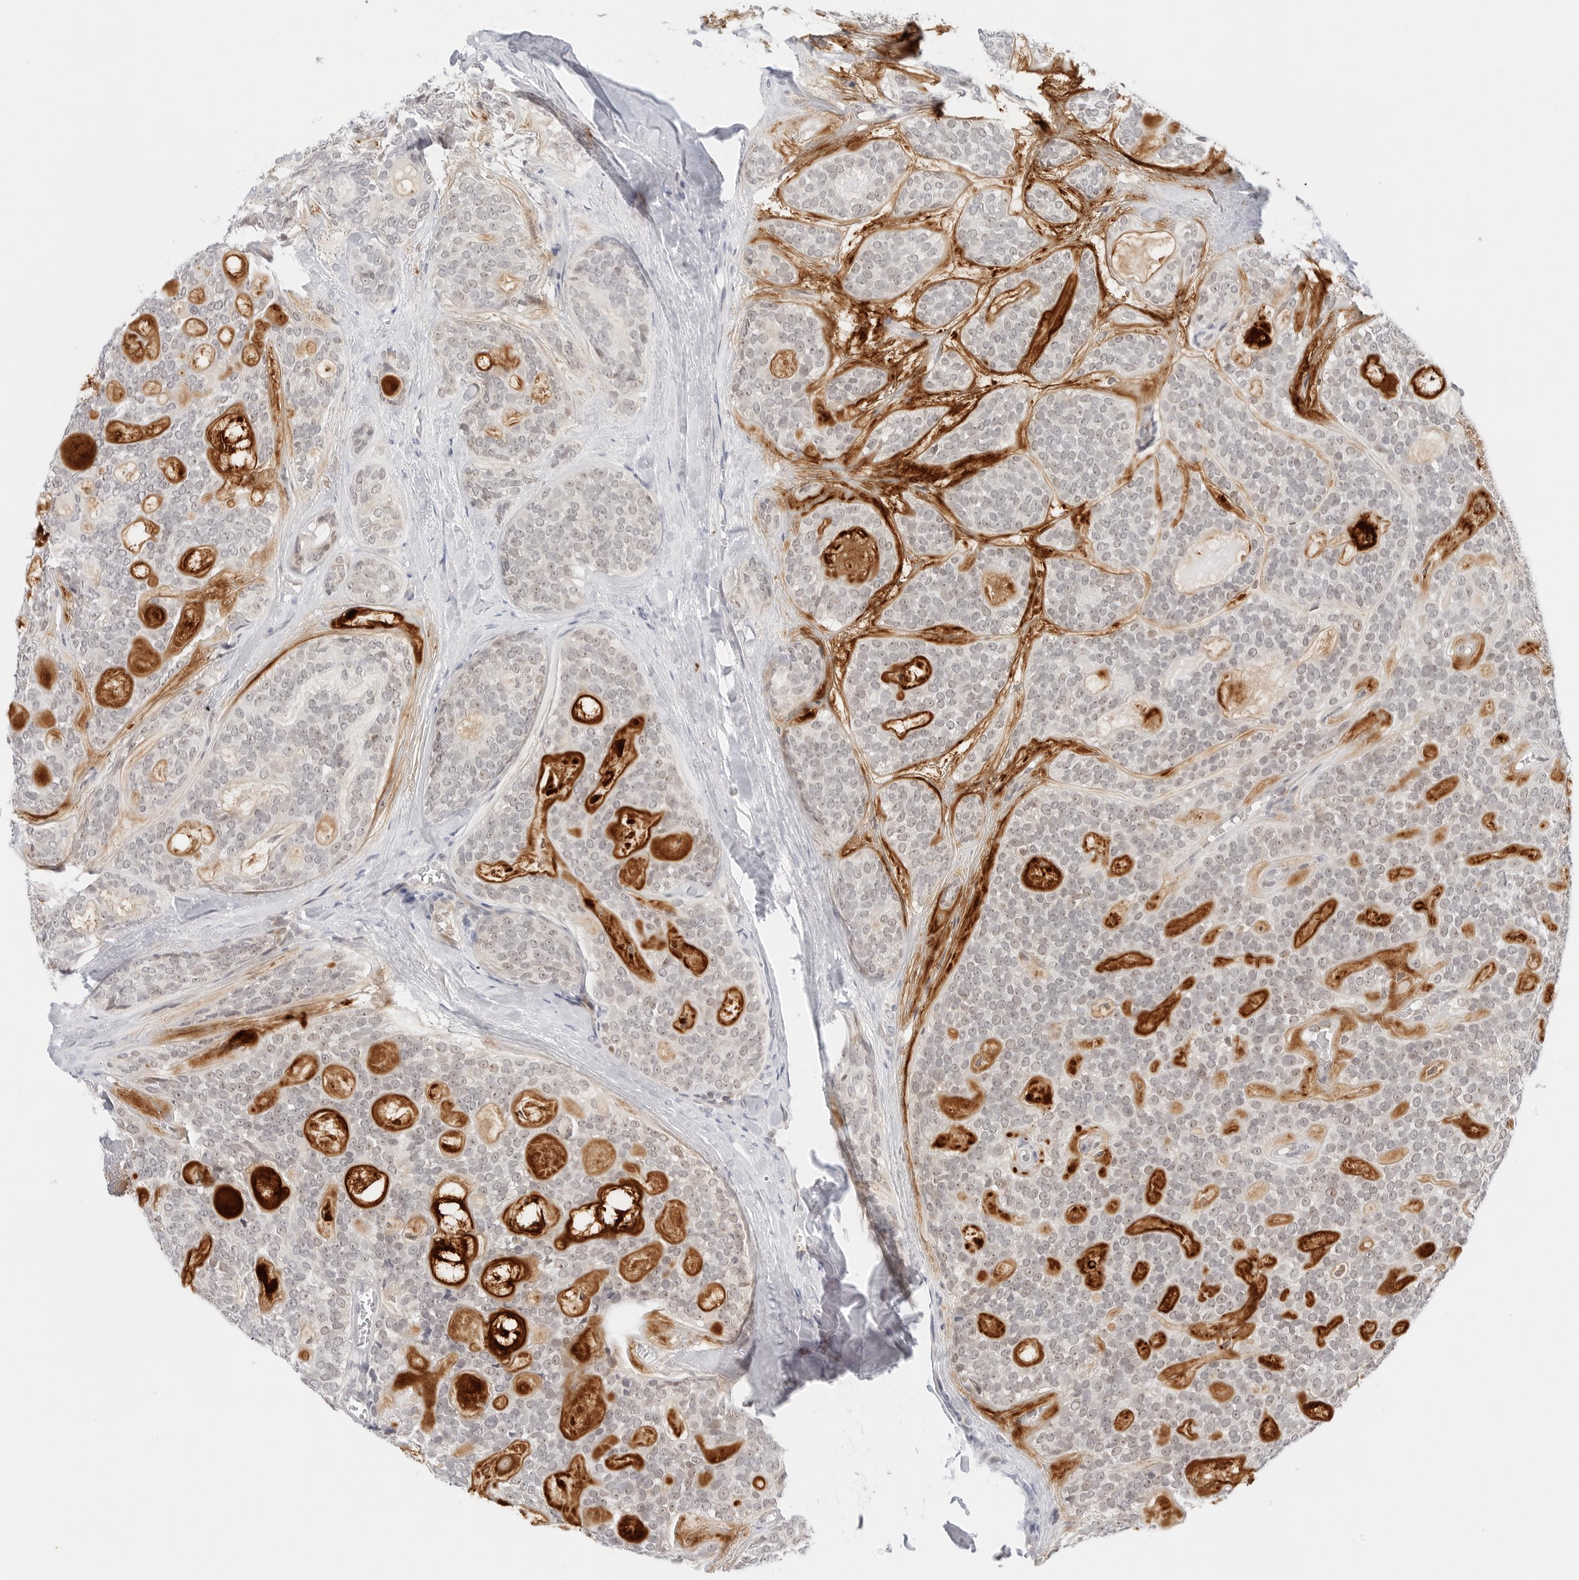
{"staining": {"intensity": "weak", "quantity": "<25%", "location": "nuclear"}, "tissue": "head and neck cancer", "cell_type": "Tumor cells", "image_type": "cancer", "snomed": [{"axis": "morphology", "description": "Adenocarcinoma, NOS"}, {"axis": "topography", "description": "Head-Neck"}], "caption": "Human head and neck adenocarcinoma stained for a protein using IHC shows no expression in tumor cells.", "gene": "GORAB", "patient": {"sex": "male", "age": 66}}